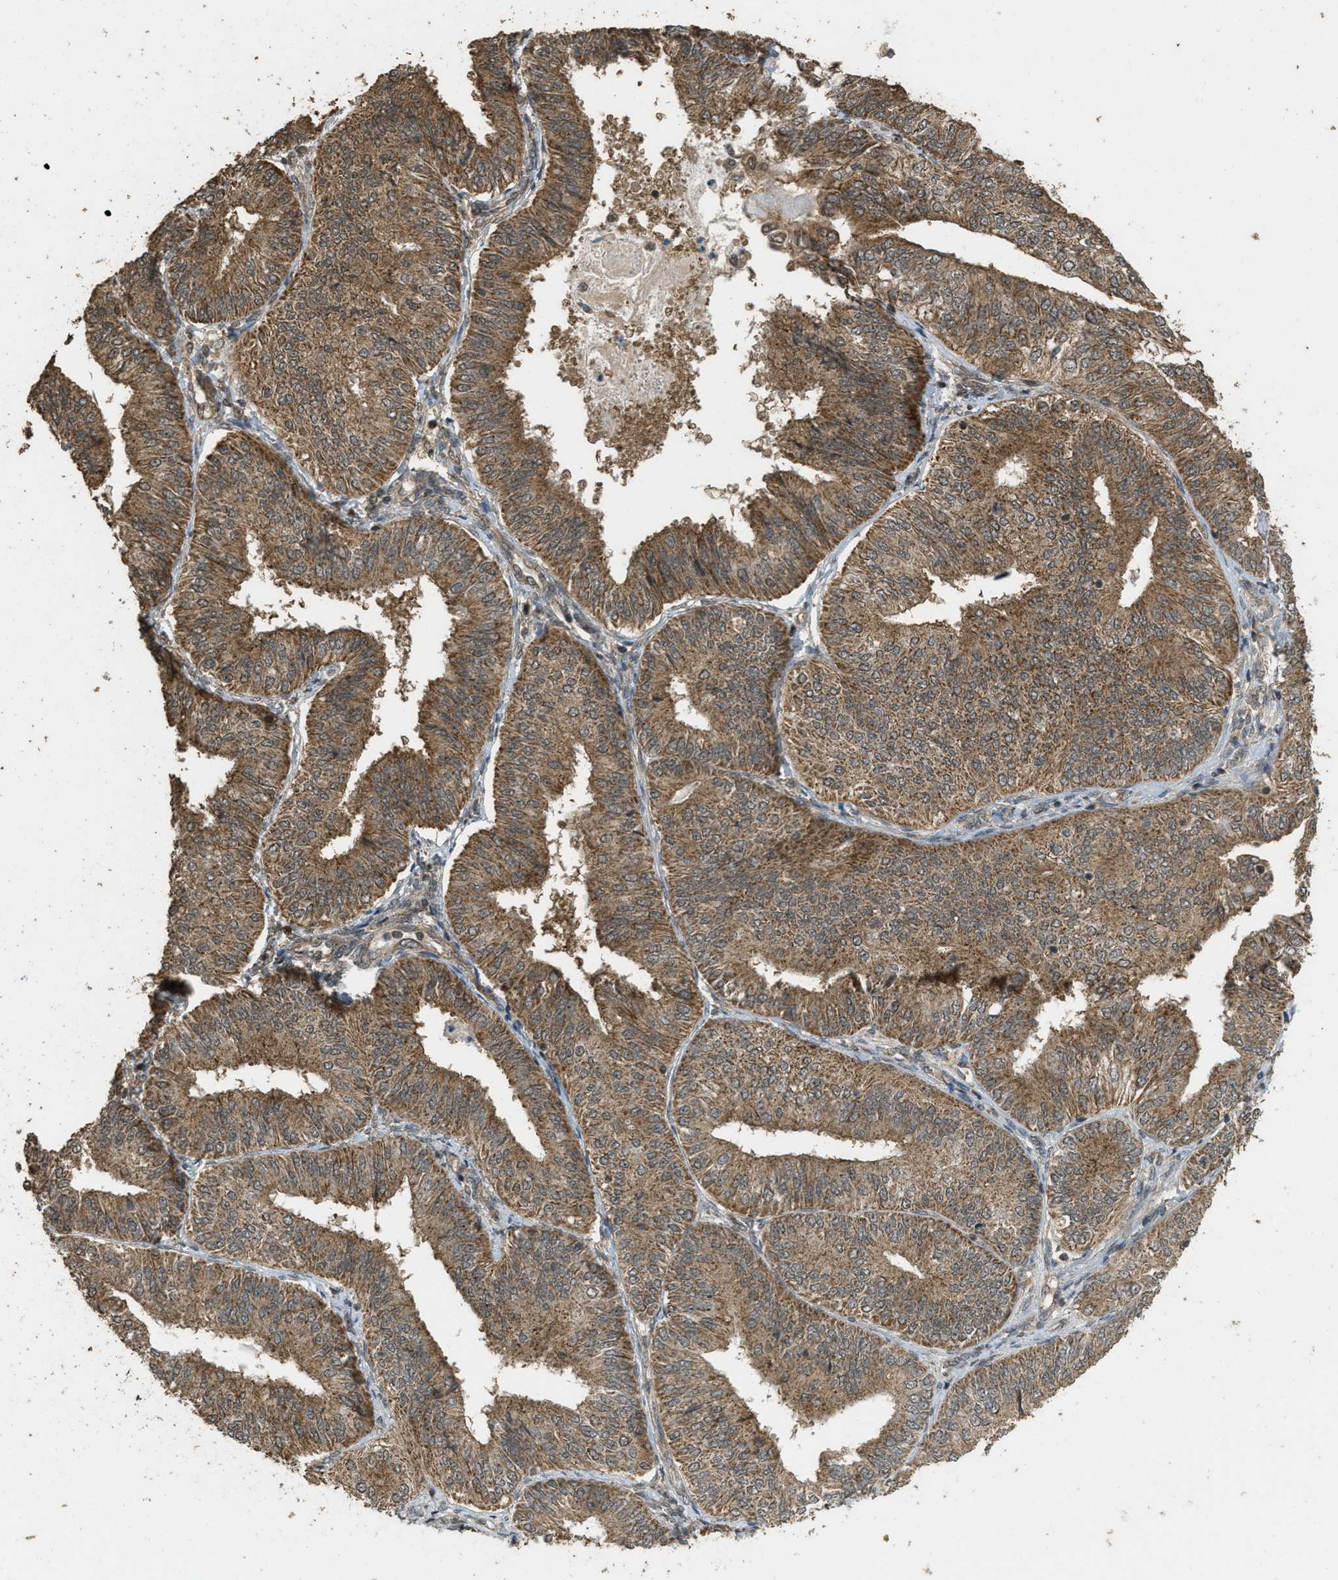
{"staining": {"intensity": "moderate", "quantity": ">75%", "location": "cytoplasmic/membranous"}, "tissue": "endometrial cancer", "cell_type": "Tumor cells", "image_type": "cancer", "snomed": [{"axis": "morphology", "description": "Adenocarcinoma, NOS"}, {"axis": "topography", "description": "Endometrium"}], "caption": "Endometrial cancer stained for a protein exhibits moderate cytoplasmic/membranous positivity in tumor cells. The staining is performed using DAB brown chromogen to label protein expression. The nuclei are counter-stained blue using hematoxylin.", "gene": "CTPS1", "patient": {"sex": "female", "age": 58}}